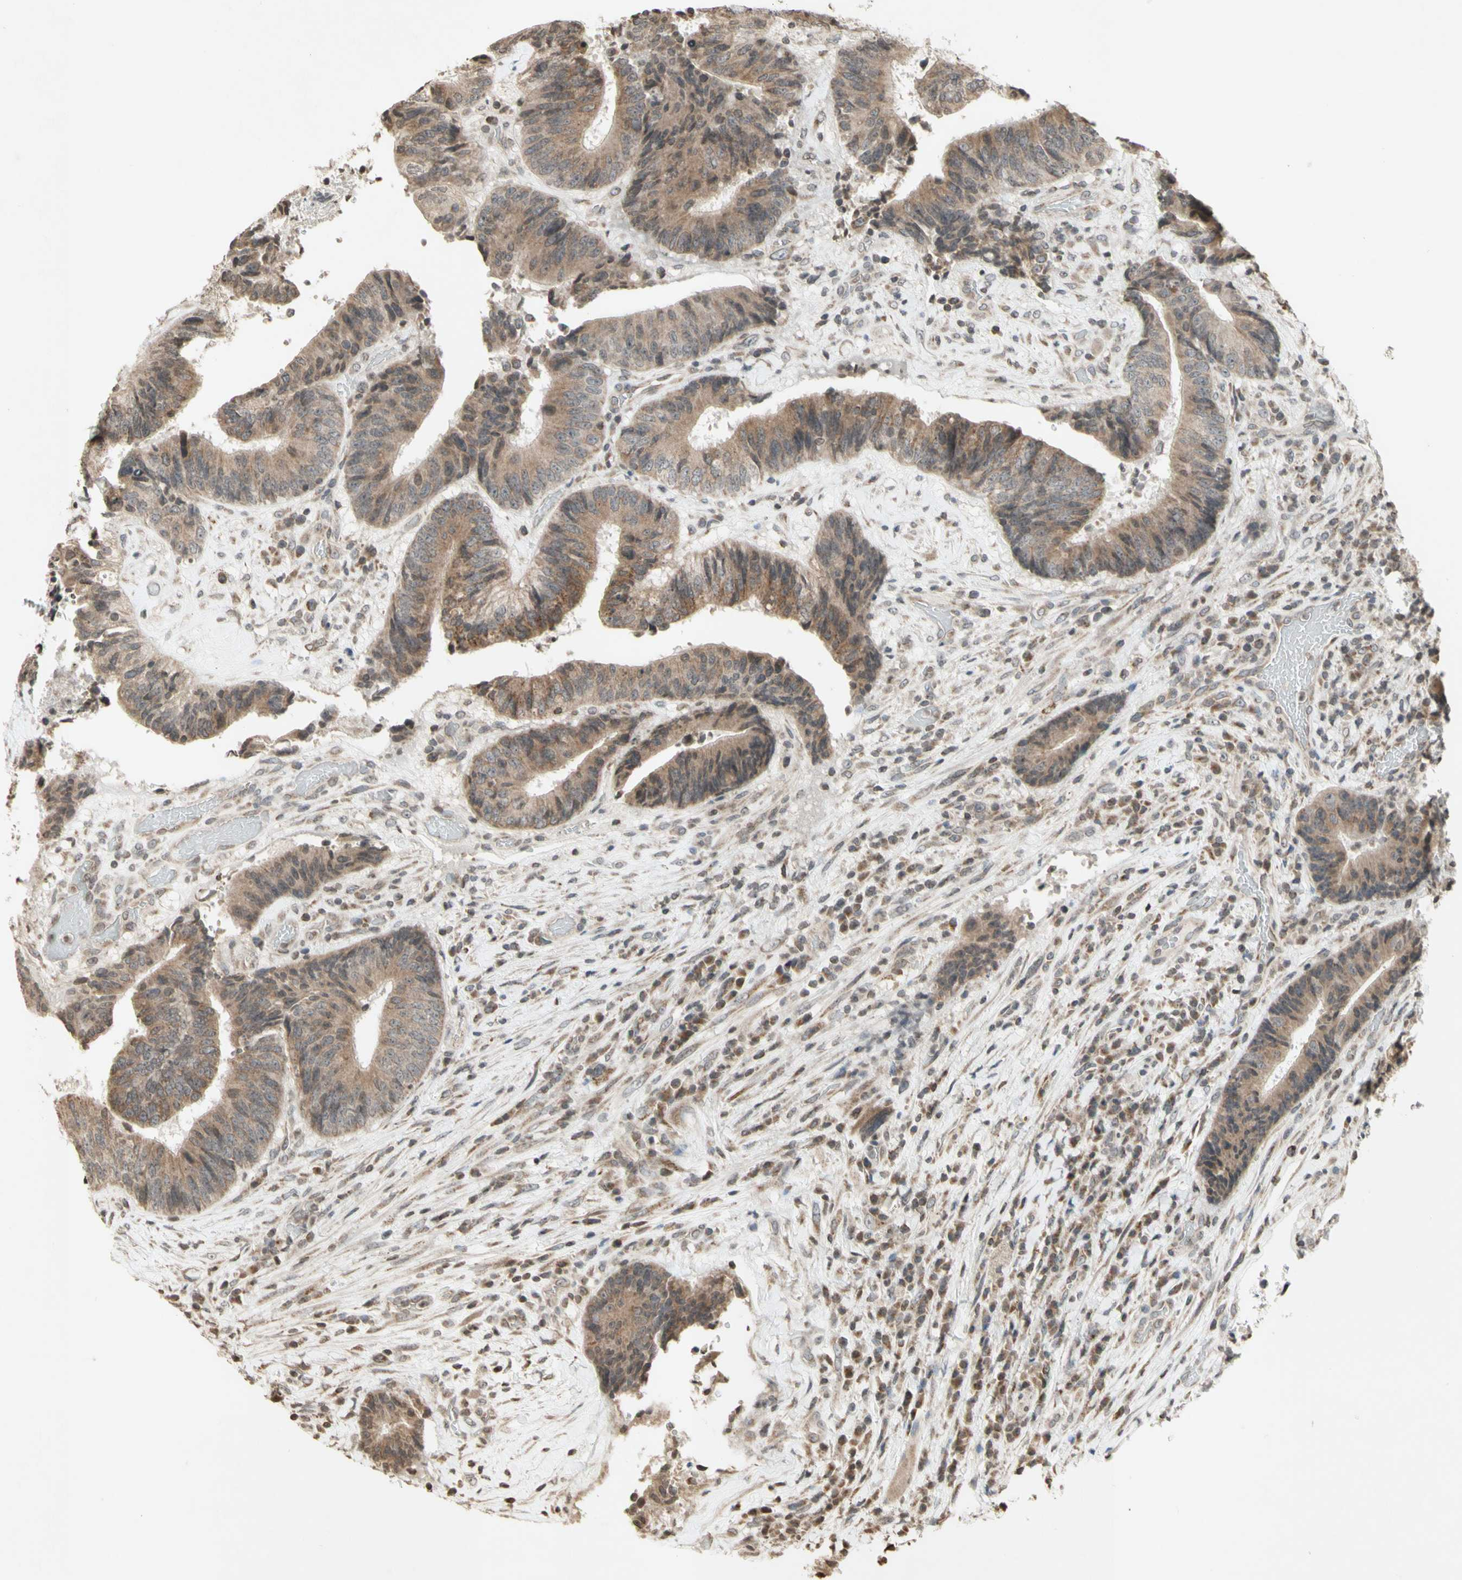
{"staining": {"intensity": "weak", "quantity": ">75%", "location": "cytoplasmic/membranous,nuclear"}, "tissue": "colorectal cancer", "cell_type": "Tumor cells", "image_type": "cancer", "snomed": [{"axis": "morphology", "description": "Adenocarcinoma, NOS"}, {"axis": "topography", "description": "Rectum"}], "caption": "Immunohistochemical staining of colorectal cancer reveals low levels of weak cytoplasmic/membranous and nuclear protein positivity in approximately >75% of tumor cells.", "gene": "CCNI", "patient": {"sex": "male", "age": 72}}